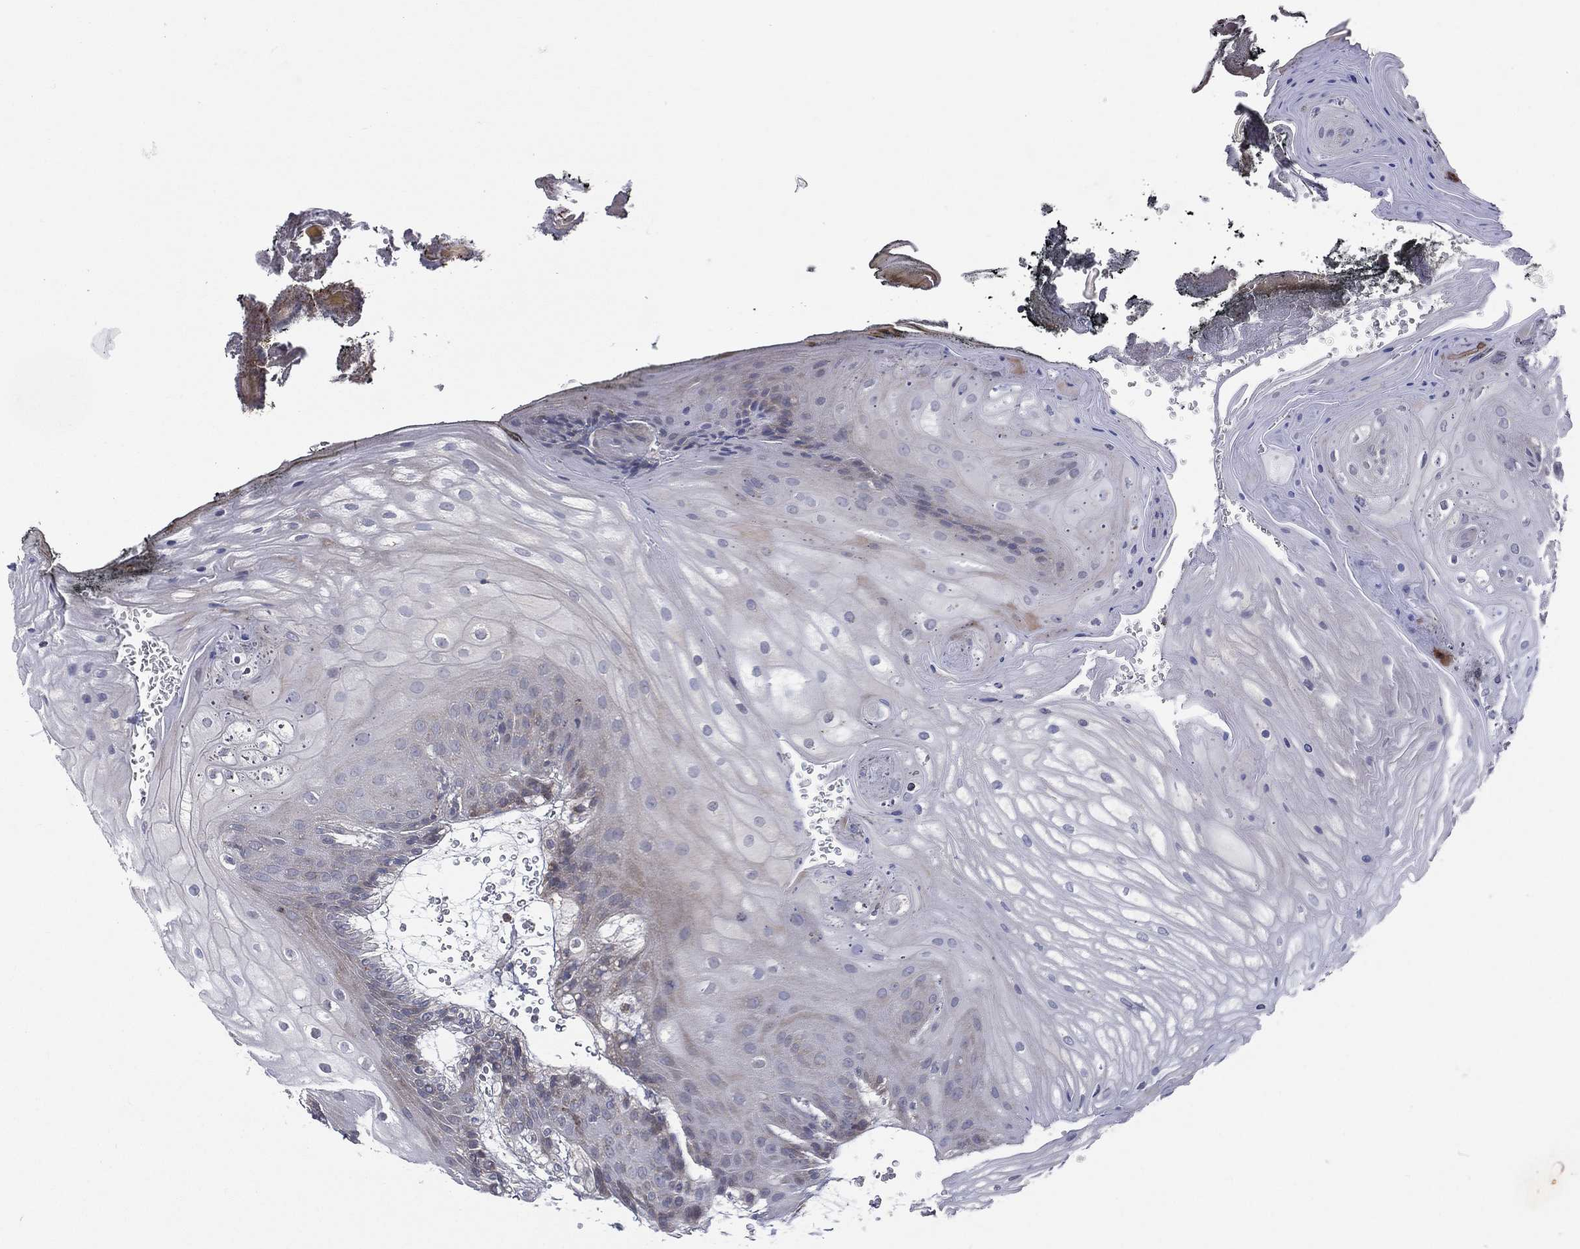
{"staining": {"intensity": "negative", "quantity": "none", "location": "none"}, "tissue": "oral mucosa", "cell_type": "Squamous epithelial cells", "image_type": "normal", "snomed": [{"axis": "morphology", "description": "Normal tissue, NOS"}, {"axis": "morphology", "description": "Squamous cell carcinoma, NOS"}, {"axis": "topography", "description": "Oral tissue"}, {"axis": "topography", "description": "Head-Neck"}], "caption": "The IHC image has no significant positivity in squamous epithelial cells of oral mucosa.", "gene": "STARD3", "patient": {"sex": "male", "age": 65}}